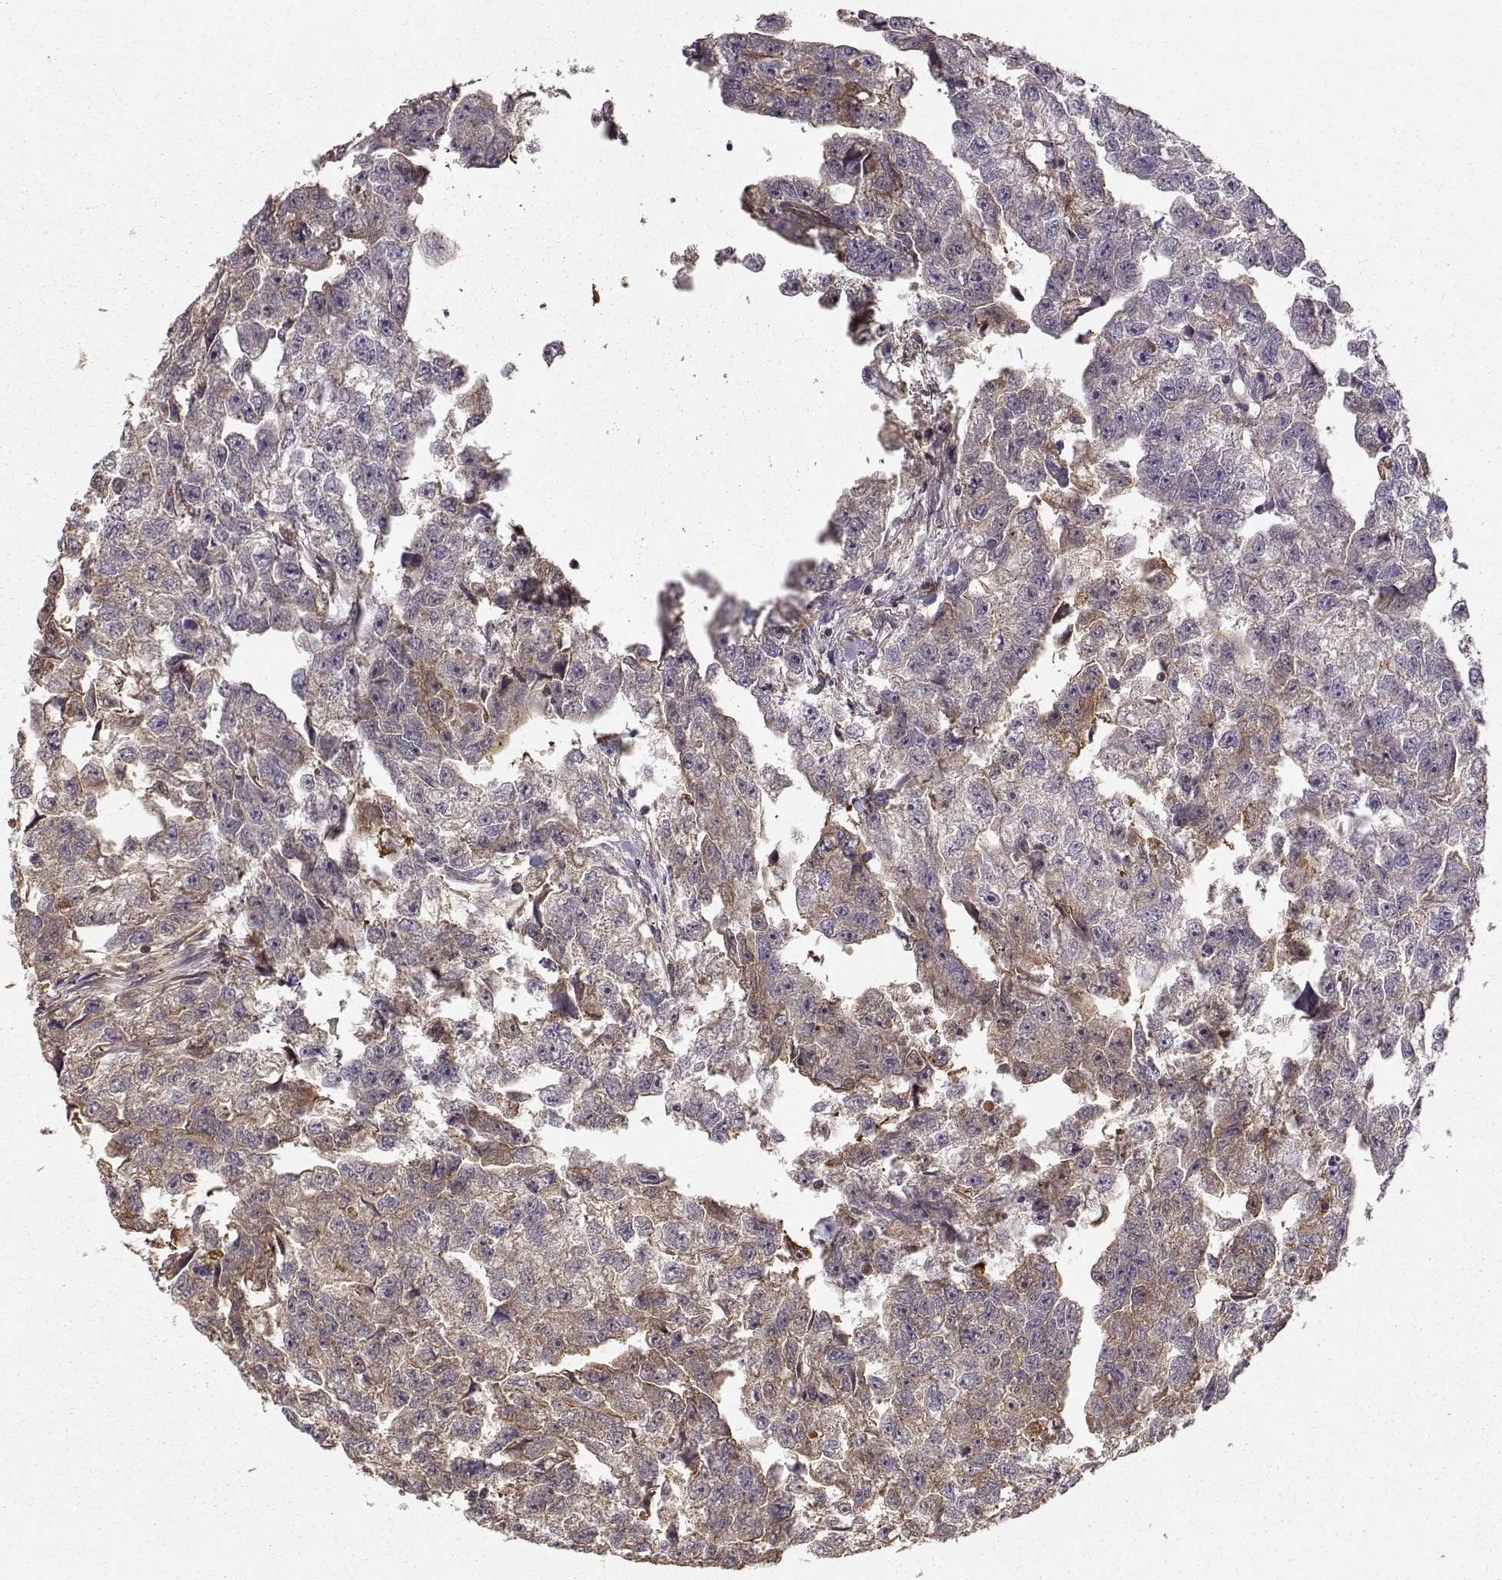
{"staining": {"intensity": "weak", "quantity": "<25%", "location": "cytoplasmic/membranous"}, "tissue": "testis cancer", "cell_type": "Tumor cells", "image_type": "cancer", "snomed": [{"axis": "morphology", "description": "Carcinoma, Embryonal, NOS"}, {"axis": "morphology", "description": "Teratoma, malignant, NOS"}, {"axis": "topography", "description": "Testis"}], "caption": "The image reveals no staining of tumor cells in testis embryonal carcinoma. Brightfield microscopy of IHC stained with DAB (3,3'-diaminobenzidine) (brown) and hematoxylin (blue), captured at high magnification.", "gene": "WNT6", "patient": {"sex": "male", "age": 44}}